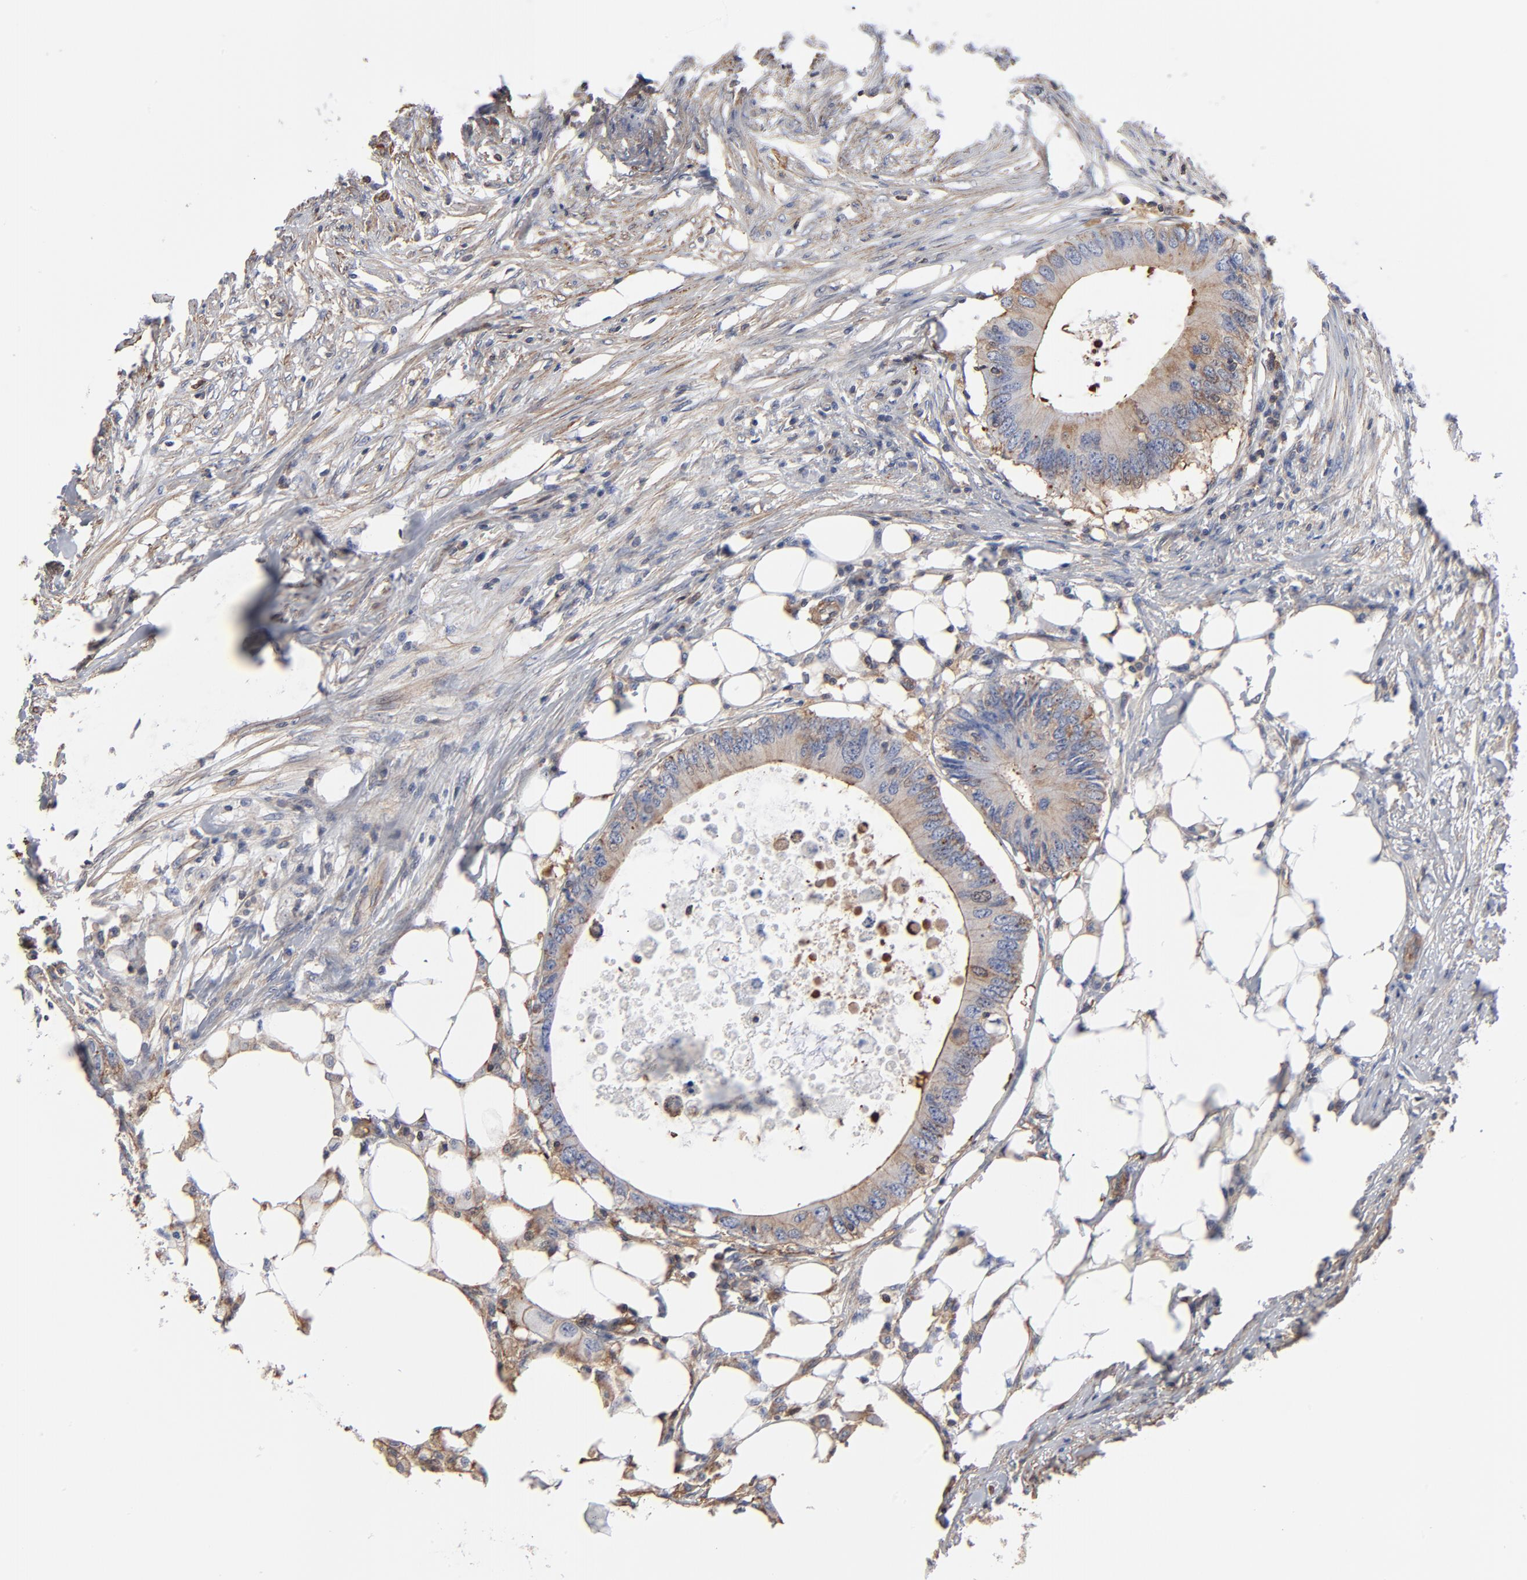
{"staining": {"intensity": "weak", "quantity": "25%-75%", "location": "cytoplasmic/membranous"}, "tissue": "colorectal cancer", "cell_type": "Tumor cells", "image_type": "cancer", "snomed": [{"axis": "morphology", "description": "Adenocarcinoma, NOS"}, {"axis": "topography", "description": "Colon"}], "caption": "An image of human colorectal cancer (adenocarcinoma) stained for a protein shows weak cytoplasmic/membranous brown staining in tumor cells.", "gene": "ACTA2", "patient": {"sex": "male", "age": 71}}